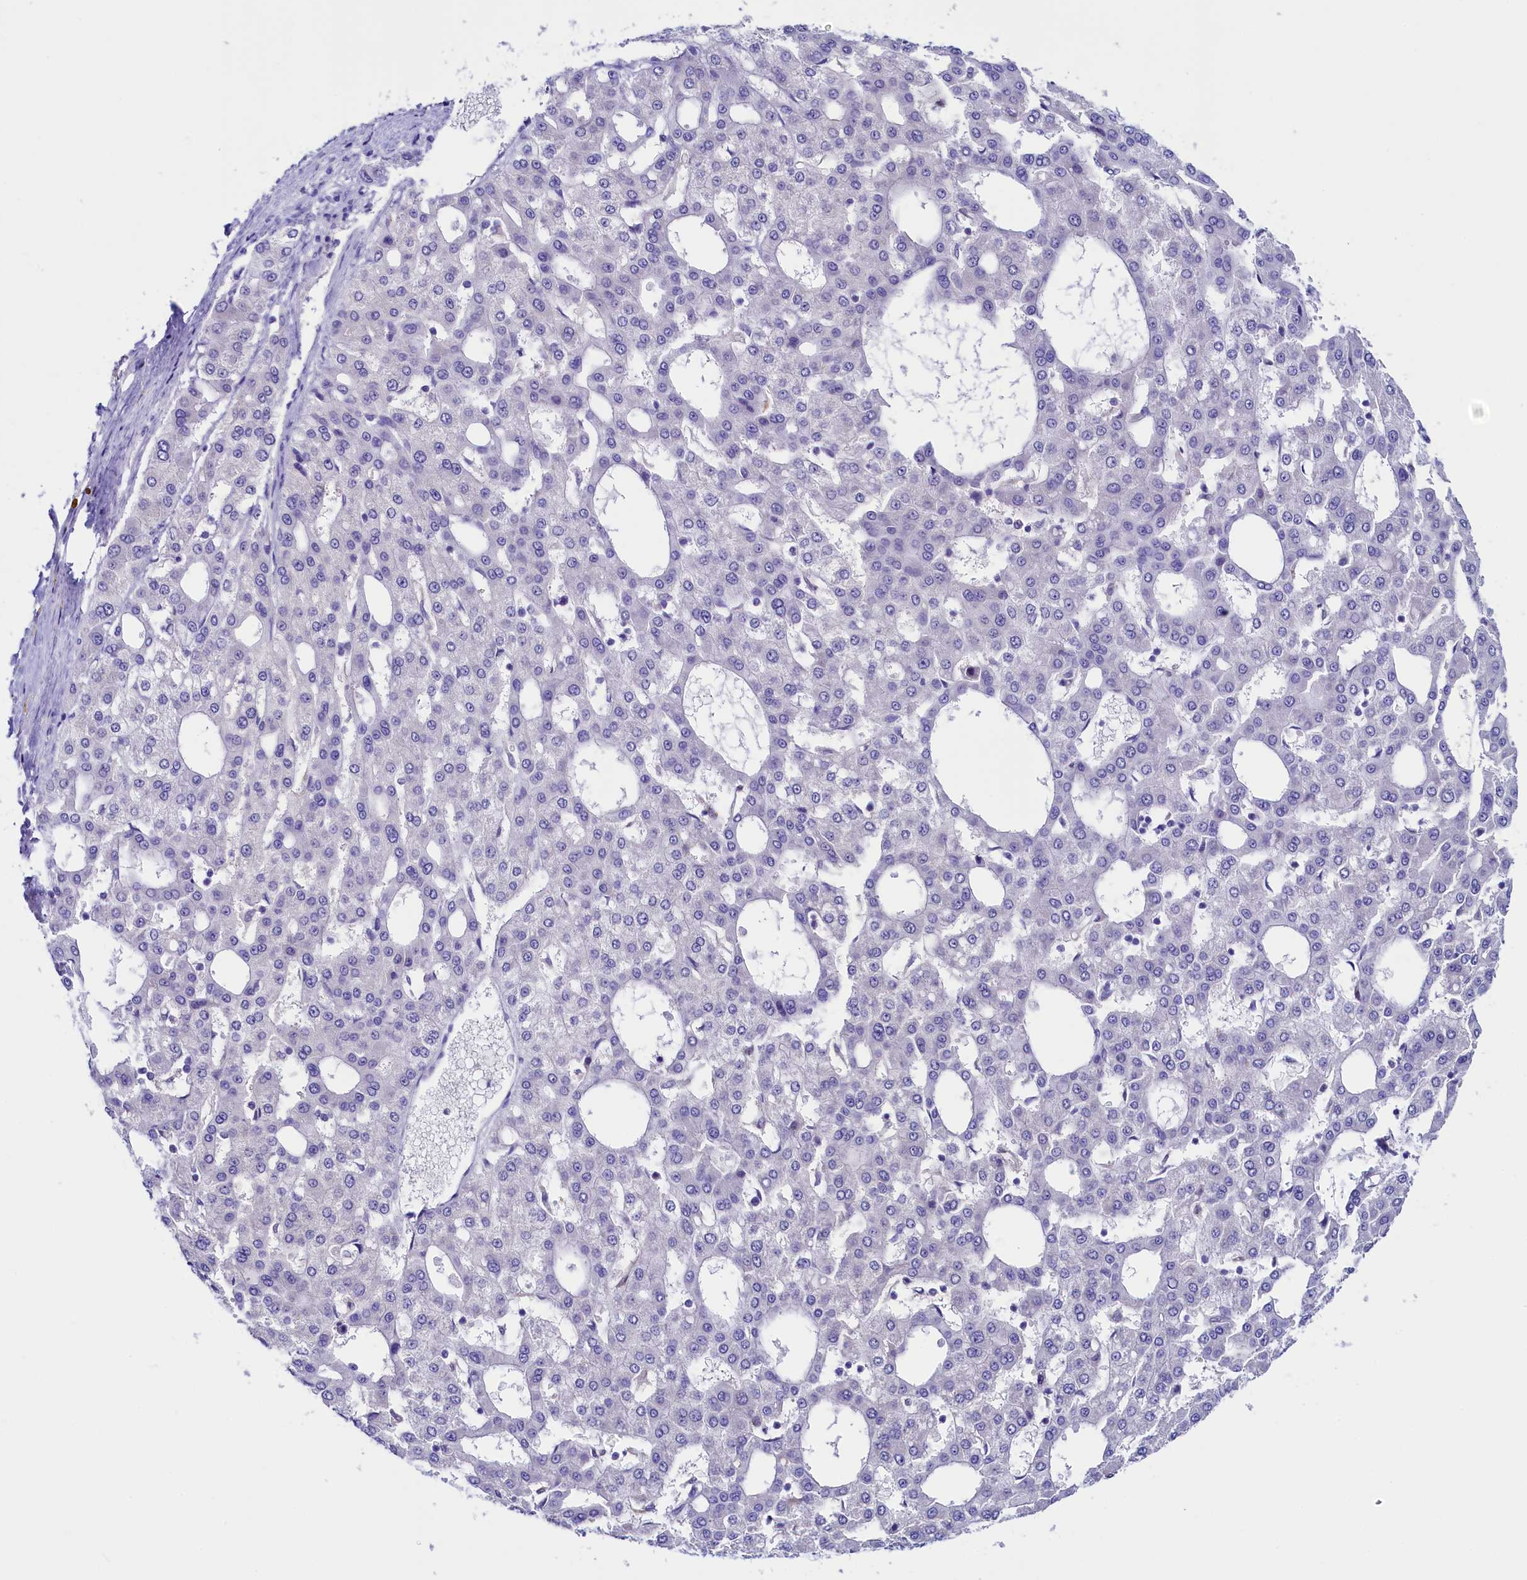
{"staining": {"intensity": "negative", "quantity": "none", "location": "none"}, "tissue": "liver cancer", "cell_type": "Tumor cells", "image_type": "cancer", "snomed": [{"axis": "morphology", "description": "Carcinoma, Hepatocellular, NOS"}, {"axis": "topography", "description": "Liver"}], "caption": "Histopathology image shows no significant protein staining in tumor cells of liver cancer (hepatocellular carcinoma). (DAB (3,3'-diaminobenzidine) immunohistochemistry visualized using brightfield microscopy, high magnification).", "gene": "FLYWCH2", "patient": {"sex": "male", "age": 47}}